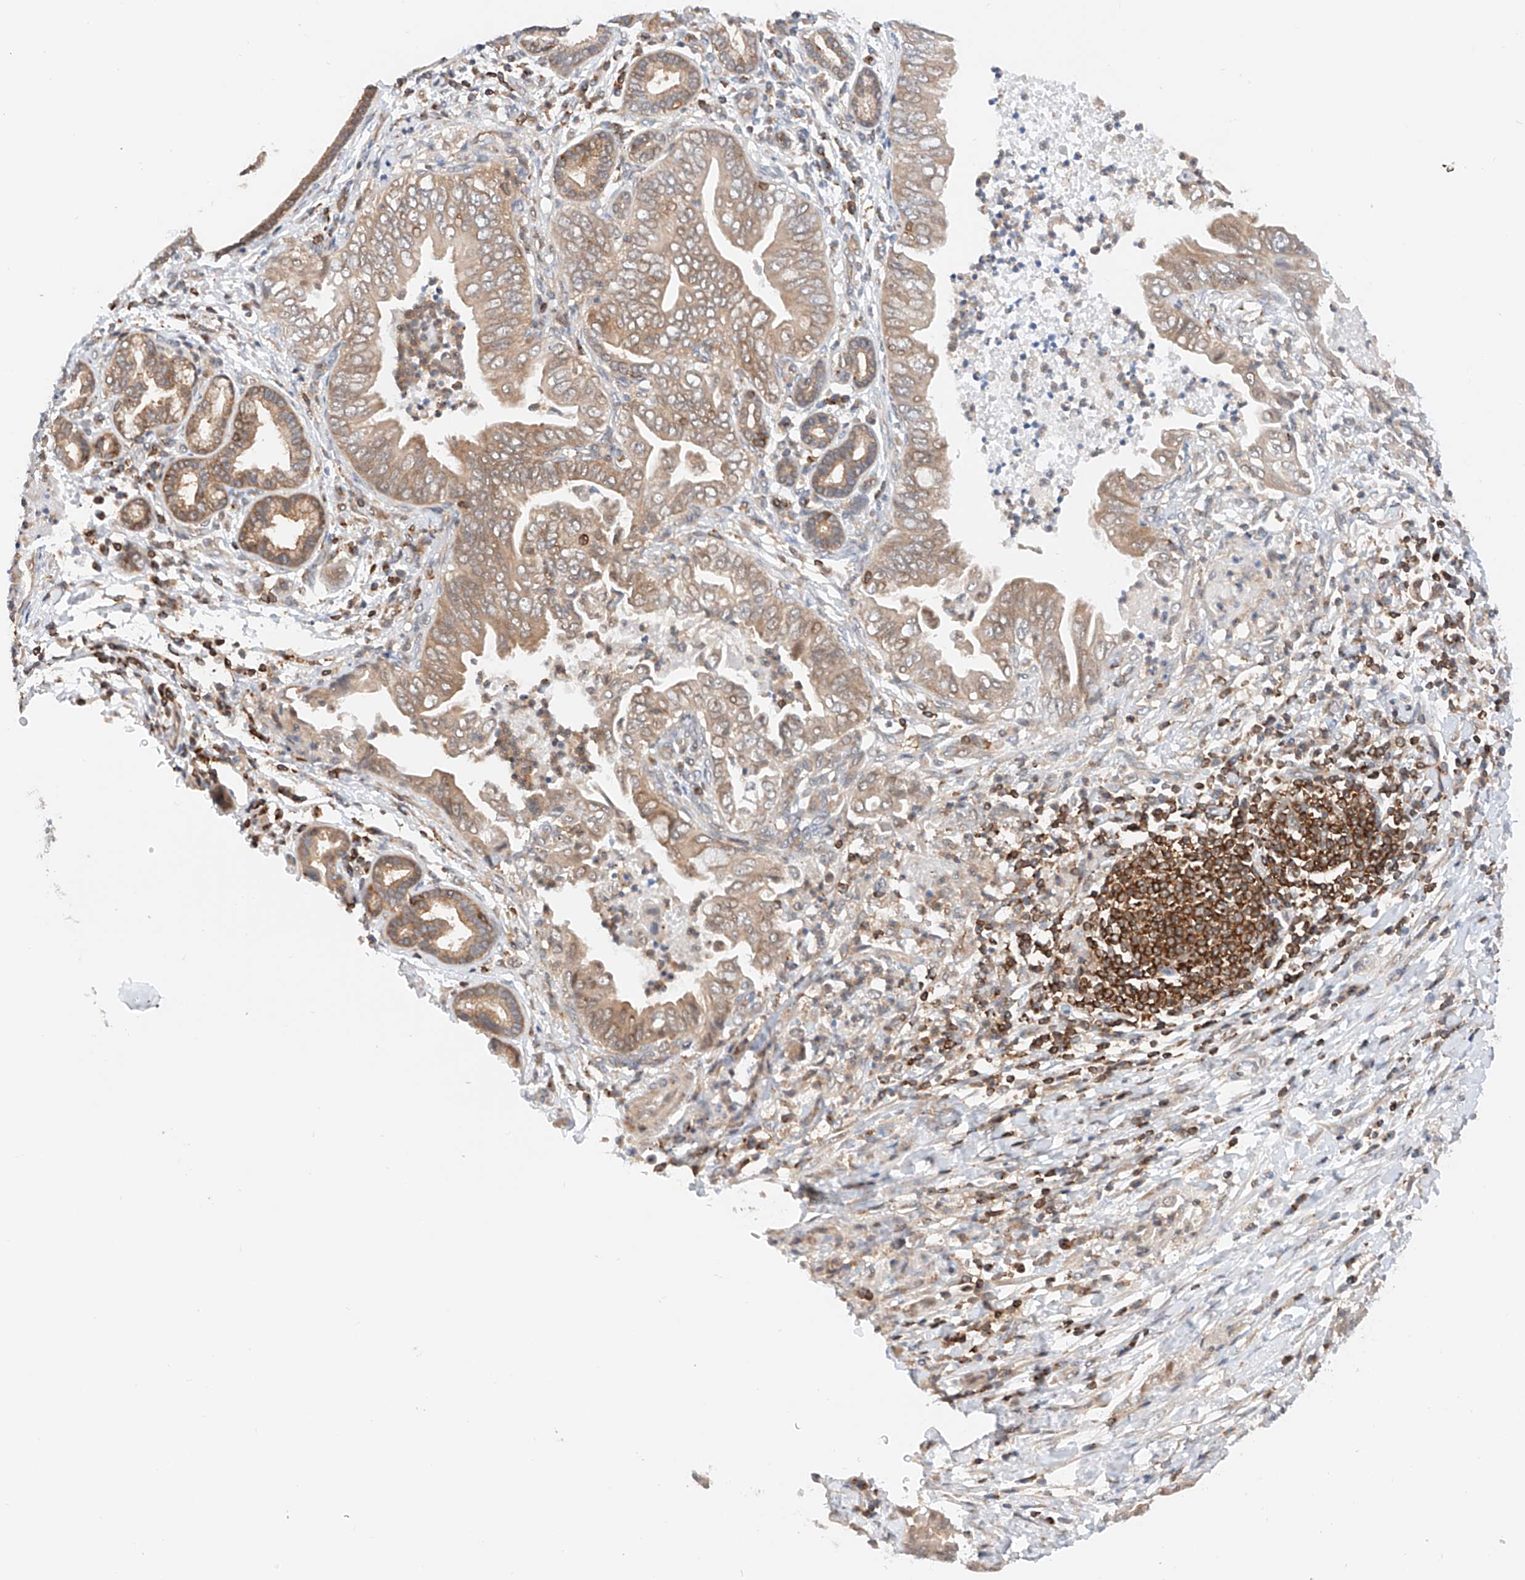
{"staining": {"intensity": "weak", "quantity": ">75%", "location": "cytoplasmic/membranous"}, "tissue": "pancreatic cancer", "cell_type": "Tumor cells", "image_type": "cancer", "snomed": [{"axis": "morphology", "description": "Adenocarcinoma, NOS"}, {"axis": "topography", "description": "Pancreas"}], "caption": "IHC micrograph of human pancreatic cancer stained for a protein (brown), which demonstrates low levels of weak cytoplasmic/membranous expression in approximately >75% of tumor cells.", "gene": "MFN2", "patient": {"sex": "male", "age": 75}}